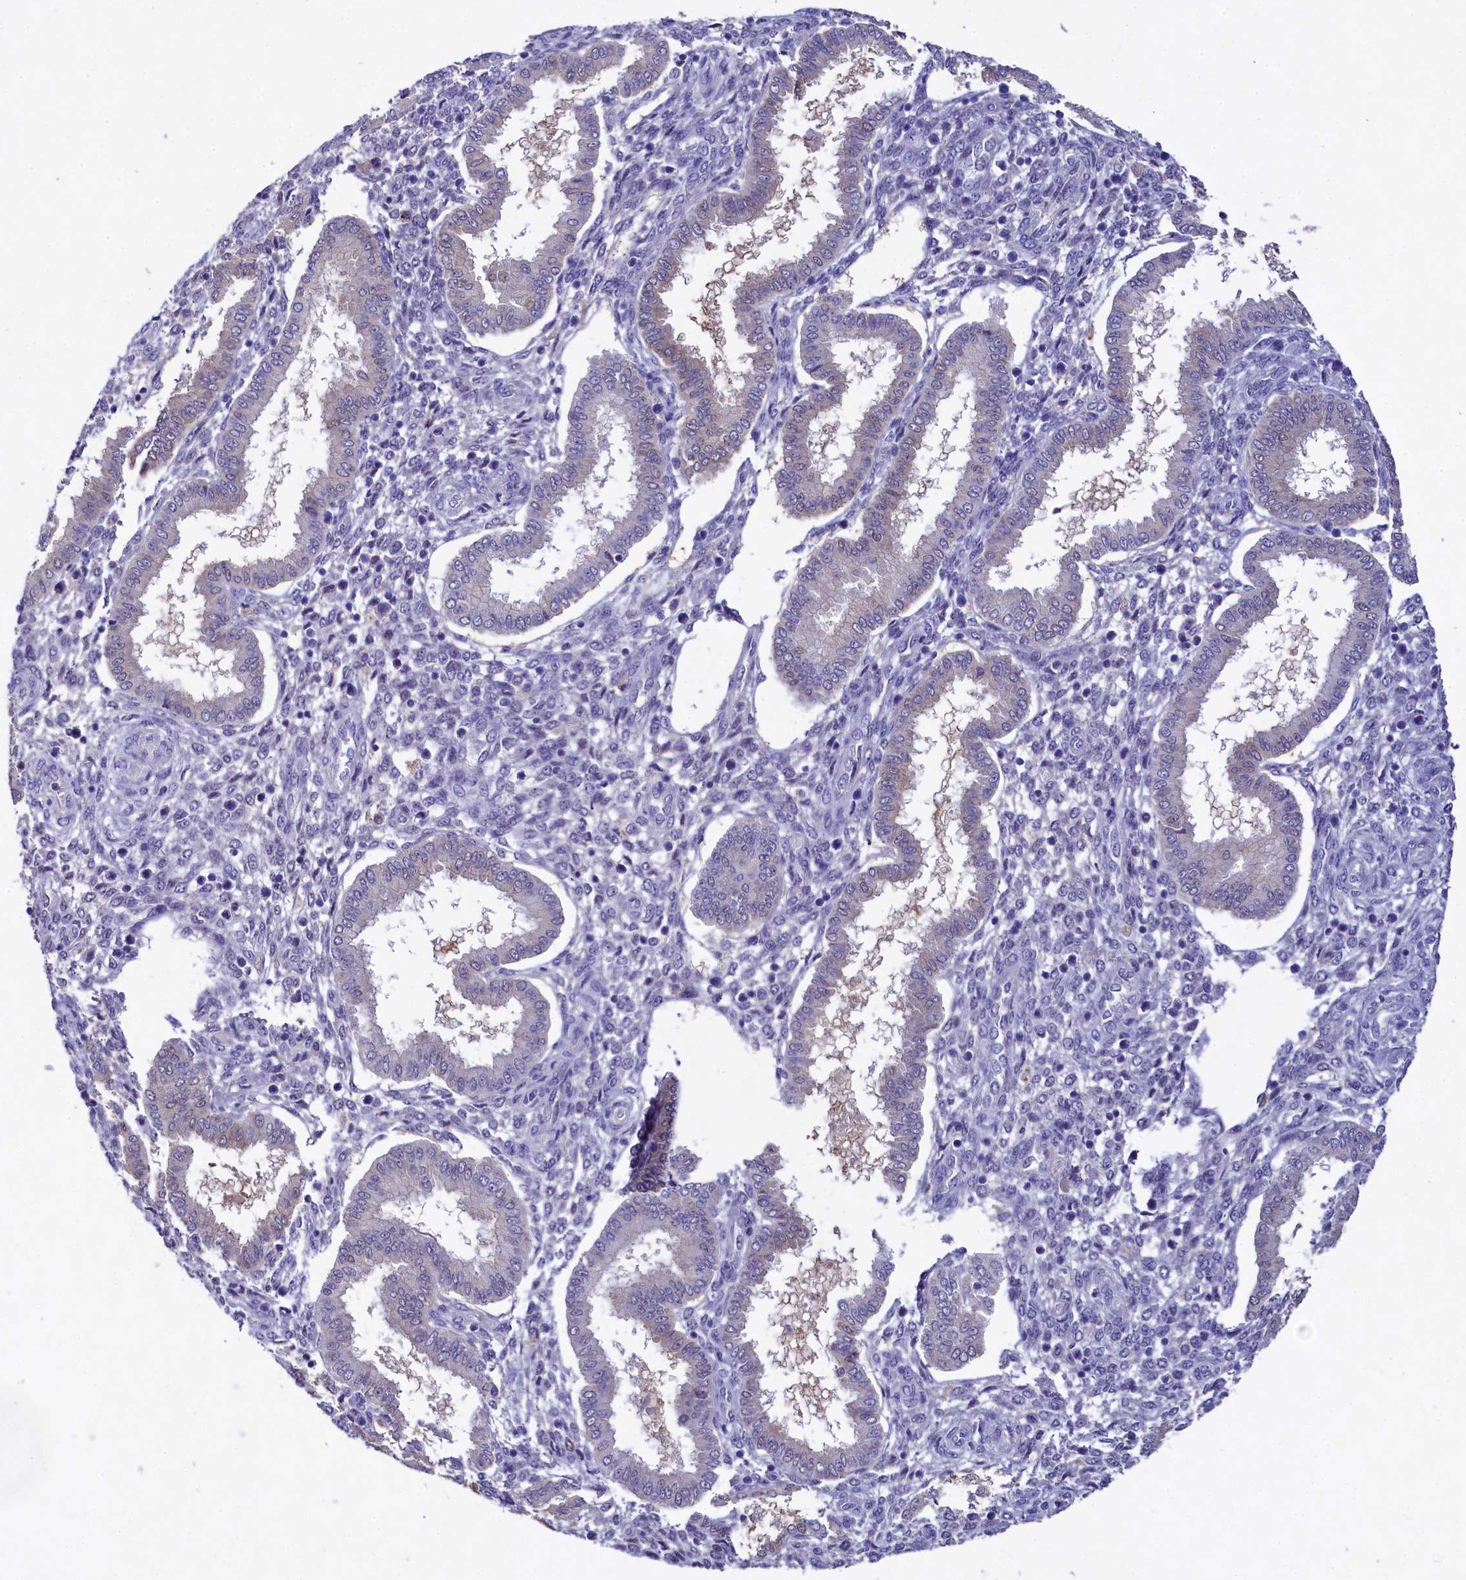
{"staining": {"intensity": "negative", "quantity": "none", "location": "none"}, "tissue": "endometrium", "cell_type": "Cells in endometrial stroma", "image_type": "normal", "snomed": [{"axis": "morphology", "description": "Normal tissue, NOS"}, {"axis": "topography", "description": "Endometrium"}], "caption": "This is a photomicrograph of IHC staining of normal endometrium, which shows no positivity in cells in endometrial stroma. (DAB (3,3'-diaminobenzidine) immunohistochemistry, high magnification).", "gene": "TGDS", "patient": {"sex": "female", "age": 24}}